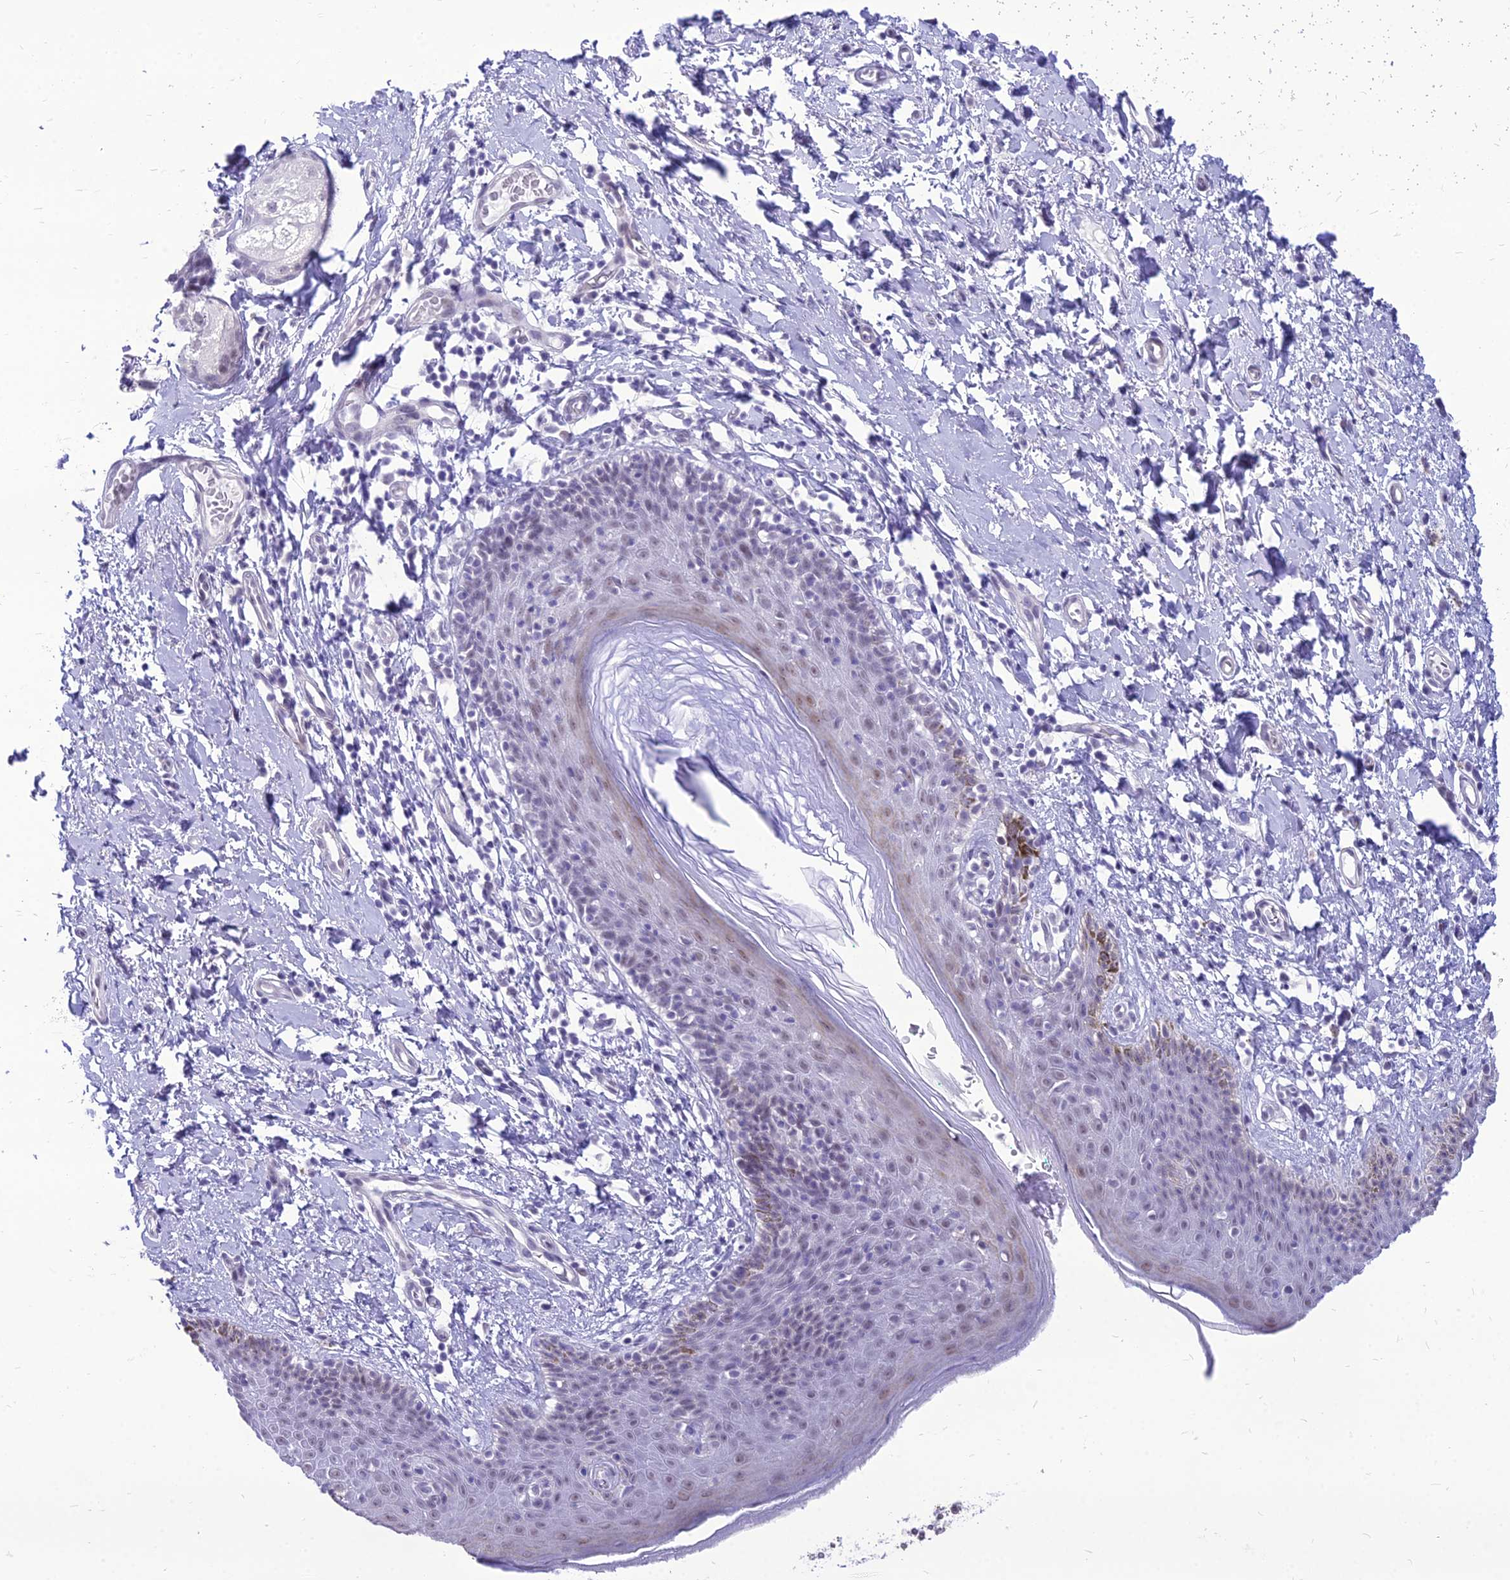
{"staining": {"intensity": "moderate", "quantity": "<25%", "location": "cytoplasmic/membranous"}, "tissue": "skin", "cell_type": "Epidermal cells", "image_type": "normal", "snomed": [{"axis": "morphology", "description": "Normal tissue, NOS"}, {"axis": "topography", "description": "Vulva"}], "caption": "A brown stain labels moderate cytoplasmic/membranous expression of a protein in epidermal cells of unremarkable human skin.", "gene": "DHX40", "patient": {"sex": "female", "age": 66}}